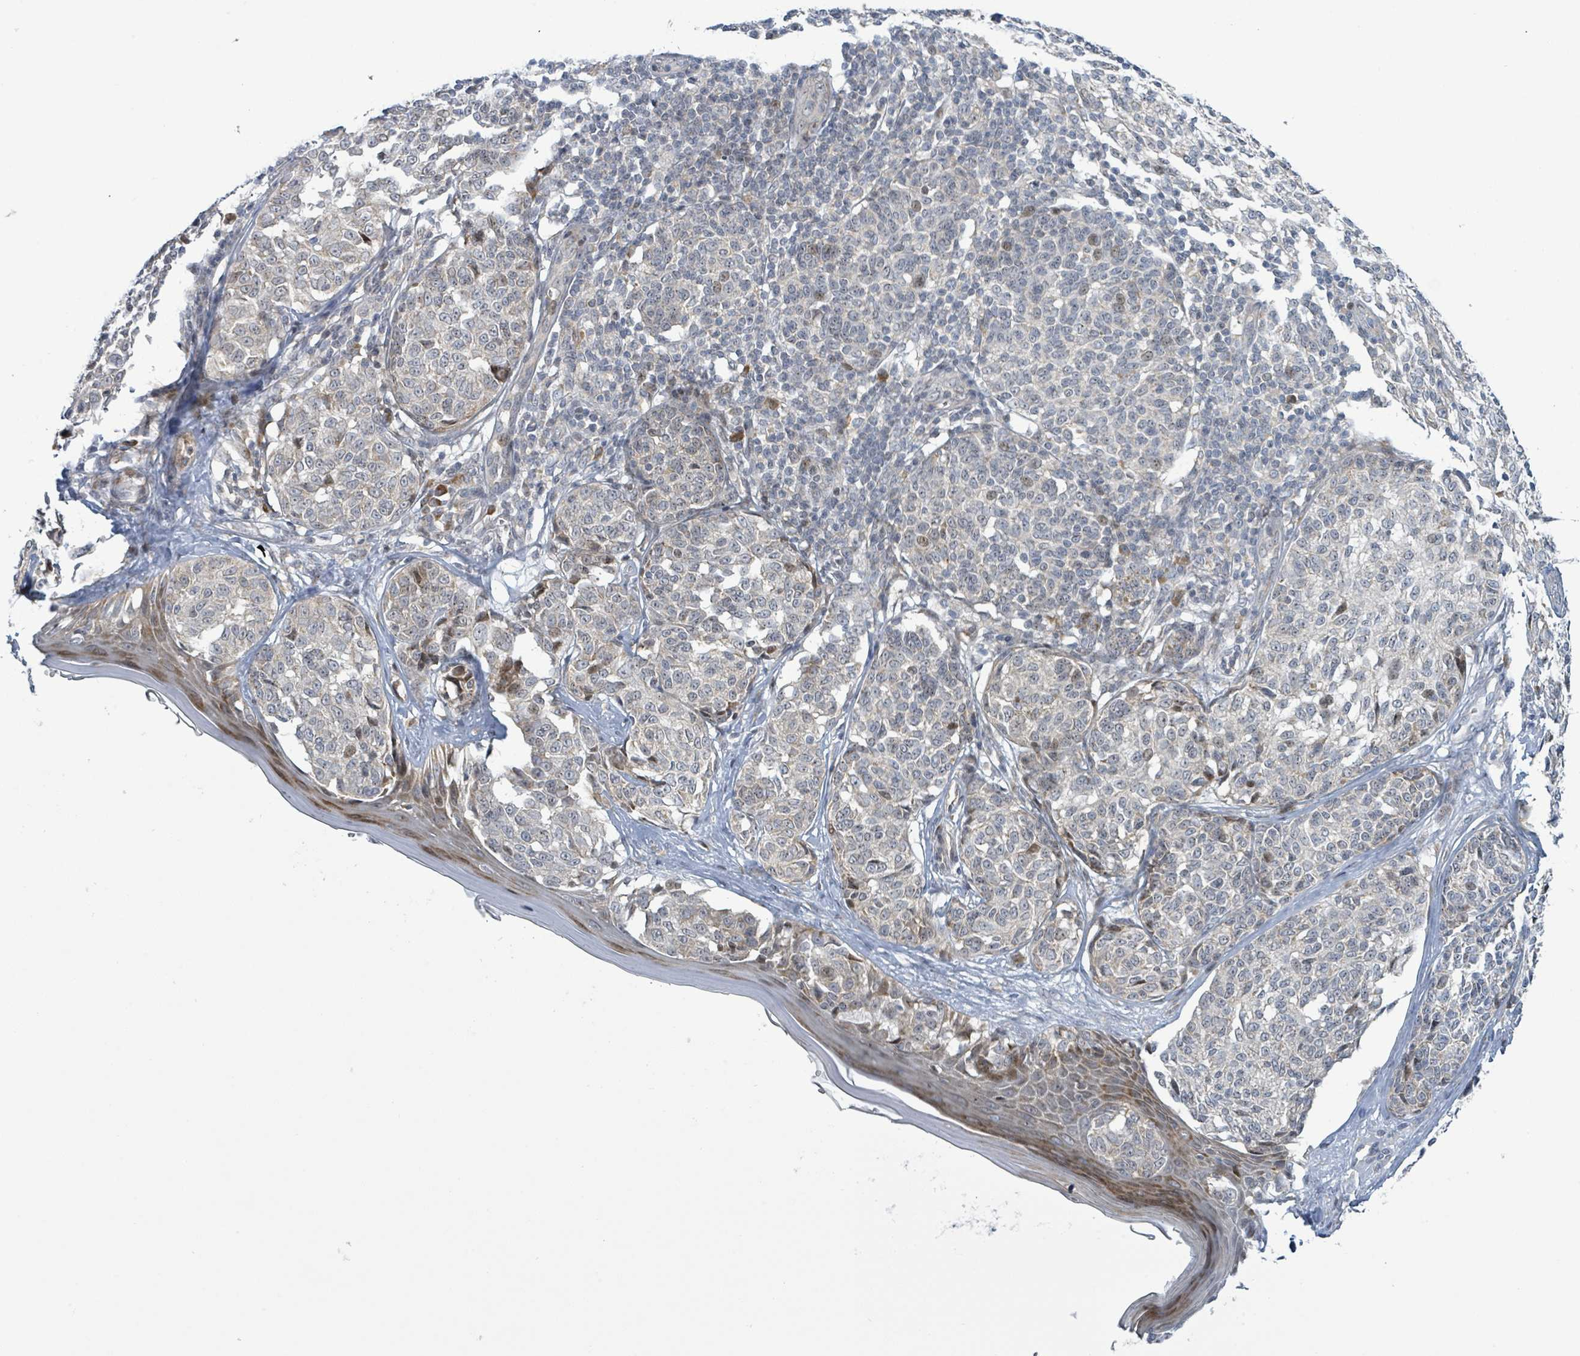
{"staining": {"intensity": "negative", "quantity": "none", "location": "none"}, "tissue": "melanoma", "cell_type": "Tumor cells", "image_type": "cancer", "snomed": [{"axis": "morphology", "description": "Malignant melanoma, NOS"}, {"axis": "topography", "description": "Skin of upper extremity"}], "caption": "Immunohistochemistry (IHC) micrograph of human melanoma stained for a protein (brown), which demonstrates no staining in tumor cells. (Stains: DAB IHC with hematoxylin counter stain, Microscopy: brightfield microscopy at high magnification).", "gene": "RPL32", "patient": {"sex": "male", "age": 40}}